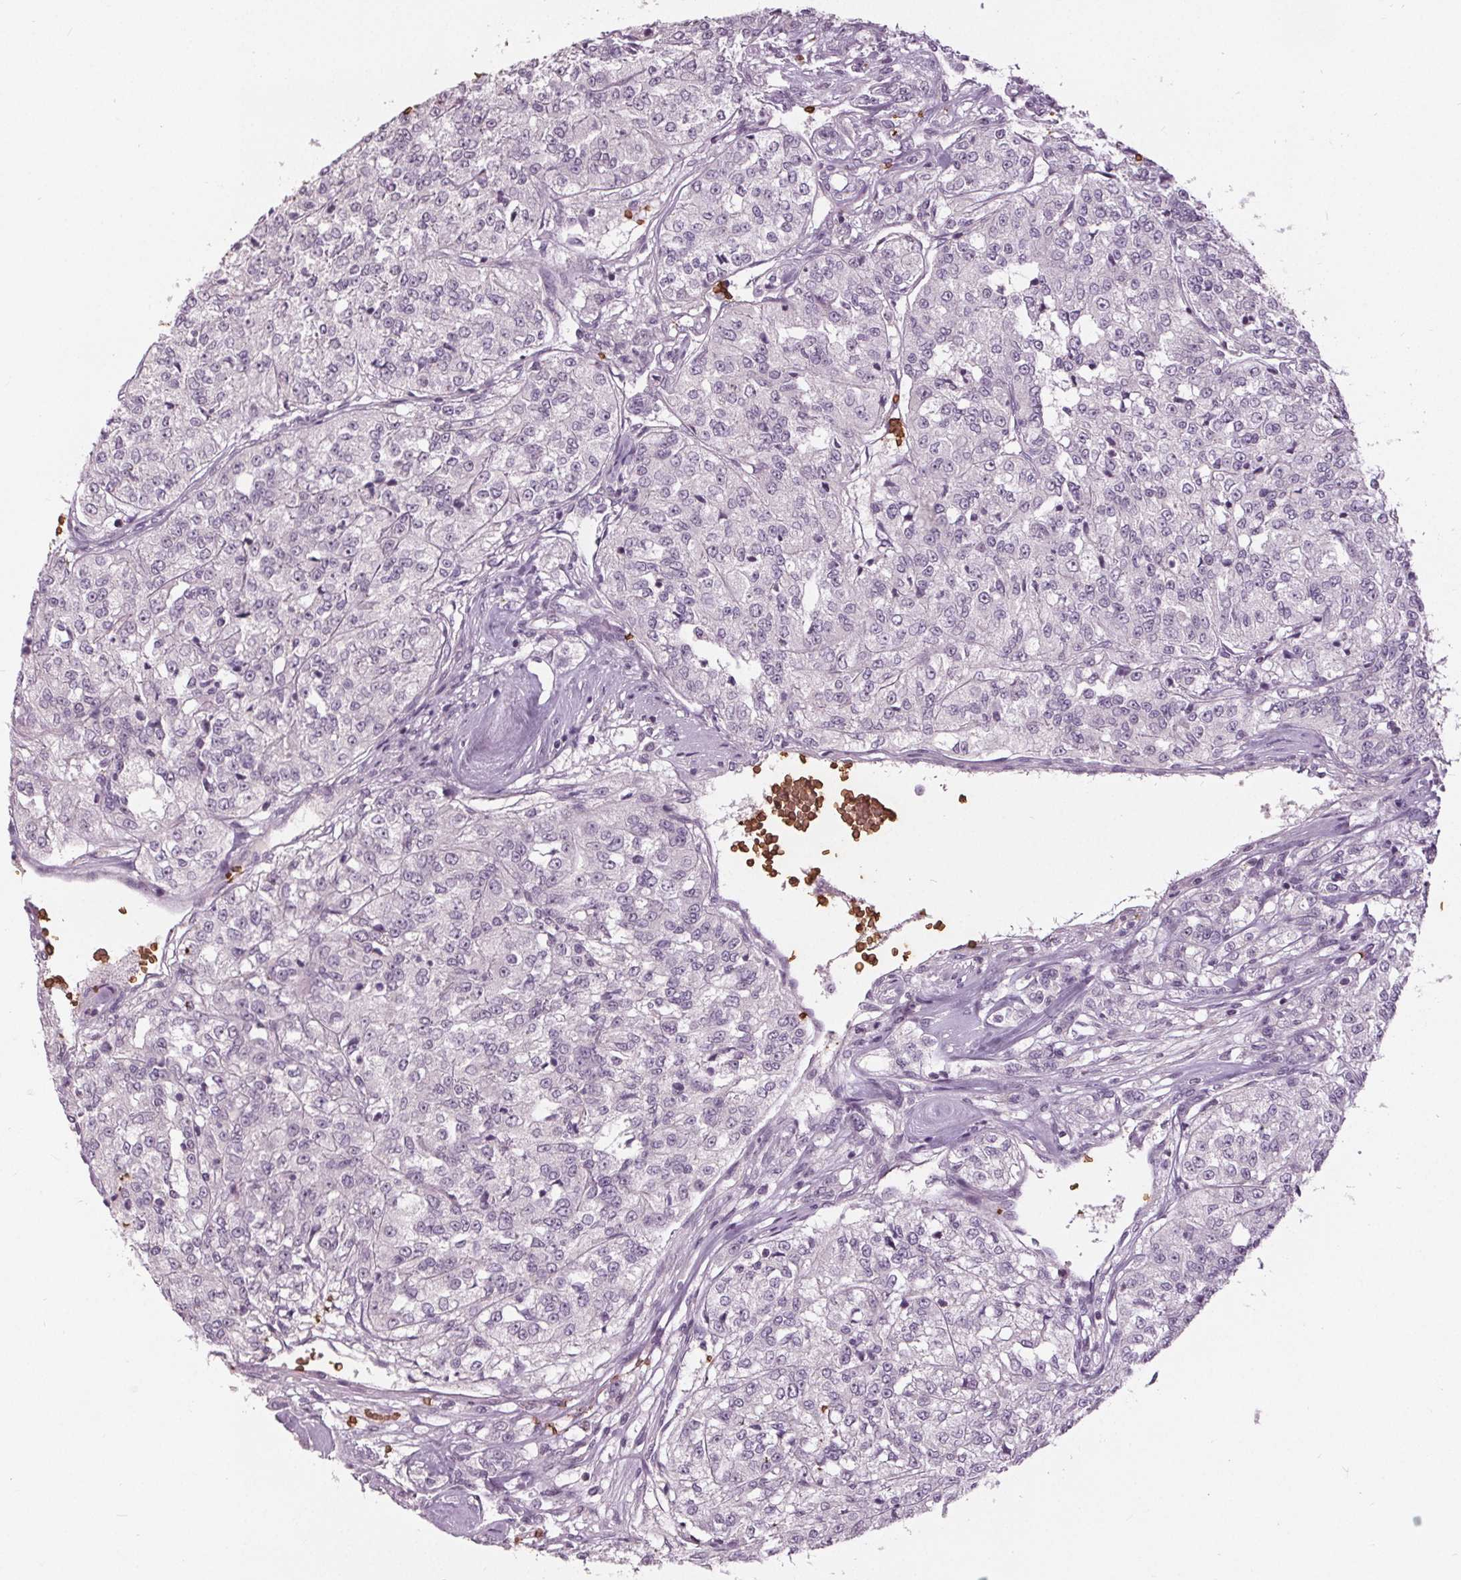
{"staining": {"intensity": "negative", "quantity": "none", "location": "none"}, "tissue": "renal cancer", "cell_type": "Tumor cells", "image_type": "cancer", "snomed": [{"axis": "morphology", "description": "Adenocarcinoma, NOS"}, {"axis": "topography", "description": "Kidney"}], "caption": "Immunohistochemical staining of renal cancer (adenocarcinoma) reveals no significant expression in tumor cells.", "gene": "SLC4A1", "patient": {"sex": "female", "age": 63}}